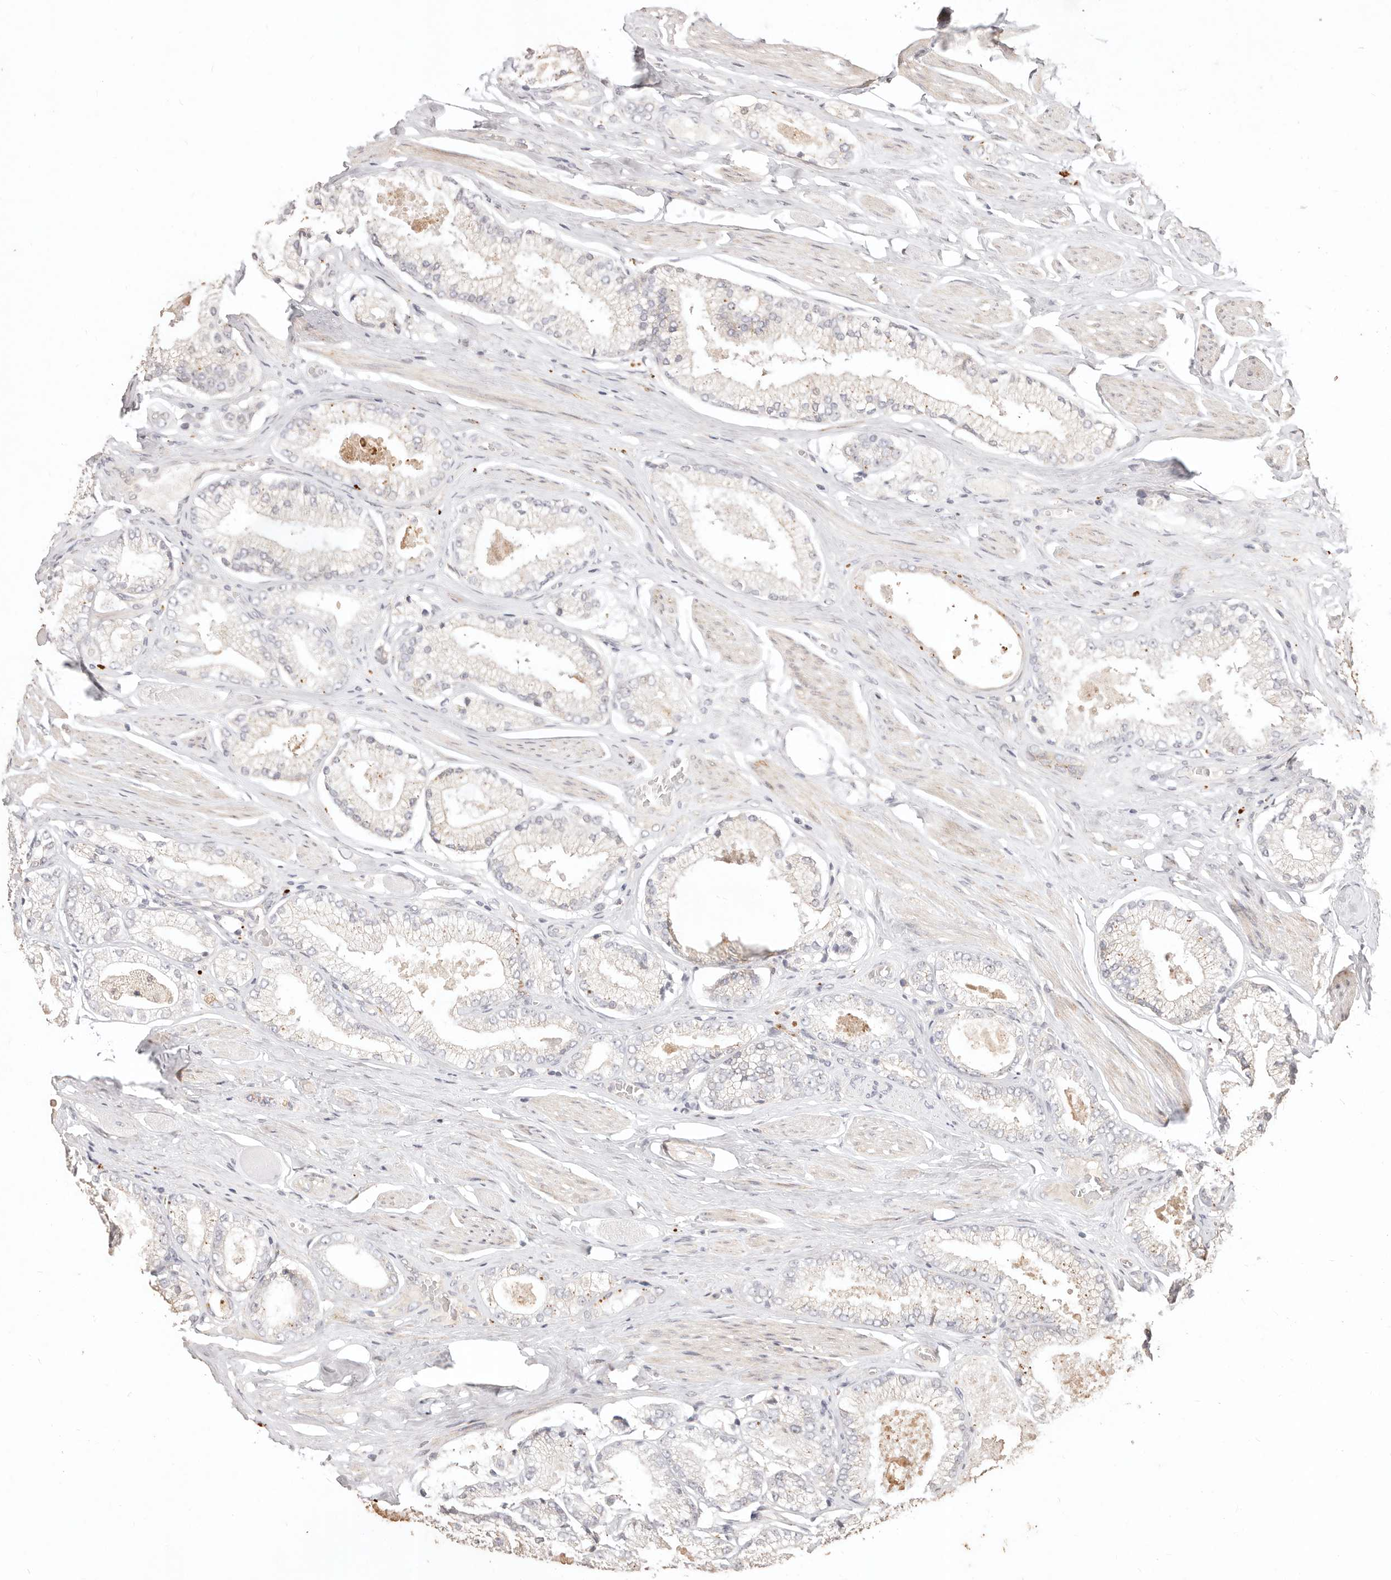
{"staining": {"intensity": "negative", "quantity": "none", "location": "none"}, "tissue": "prostate cancer", "cell_type": "Tumor cells", "image_type": "cancer", "snomed": [{"axis": "morphology", "description": "Adenocarcinoma, Low grade"}, {"axis": "topography", "description": "Prostate"}], "caption": "This is an immunohistochemistry image of low-grade adenocarcinoma (prostate). There is no staining in tumor cells.", "gene": "KIF9", "patient": {"sex": "male", "age": 71}}